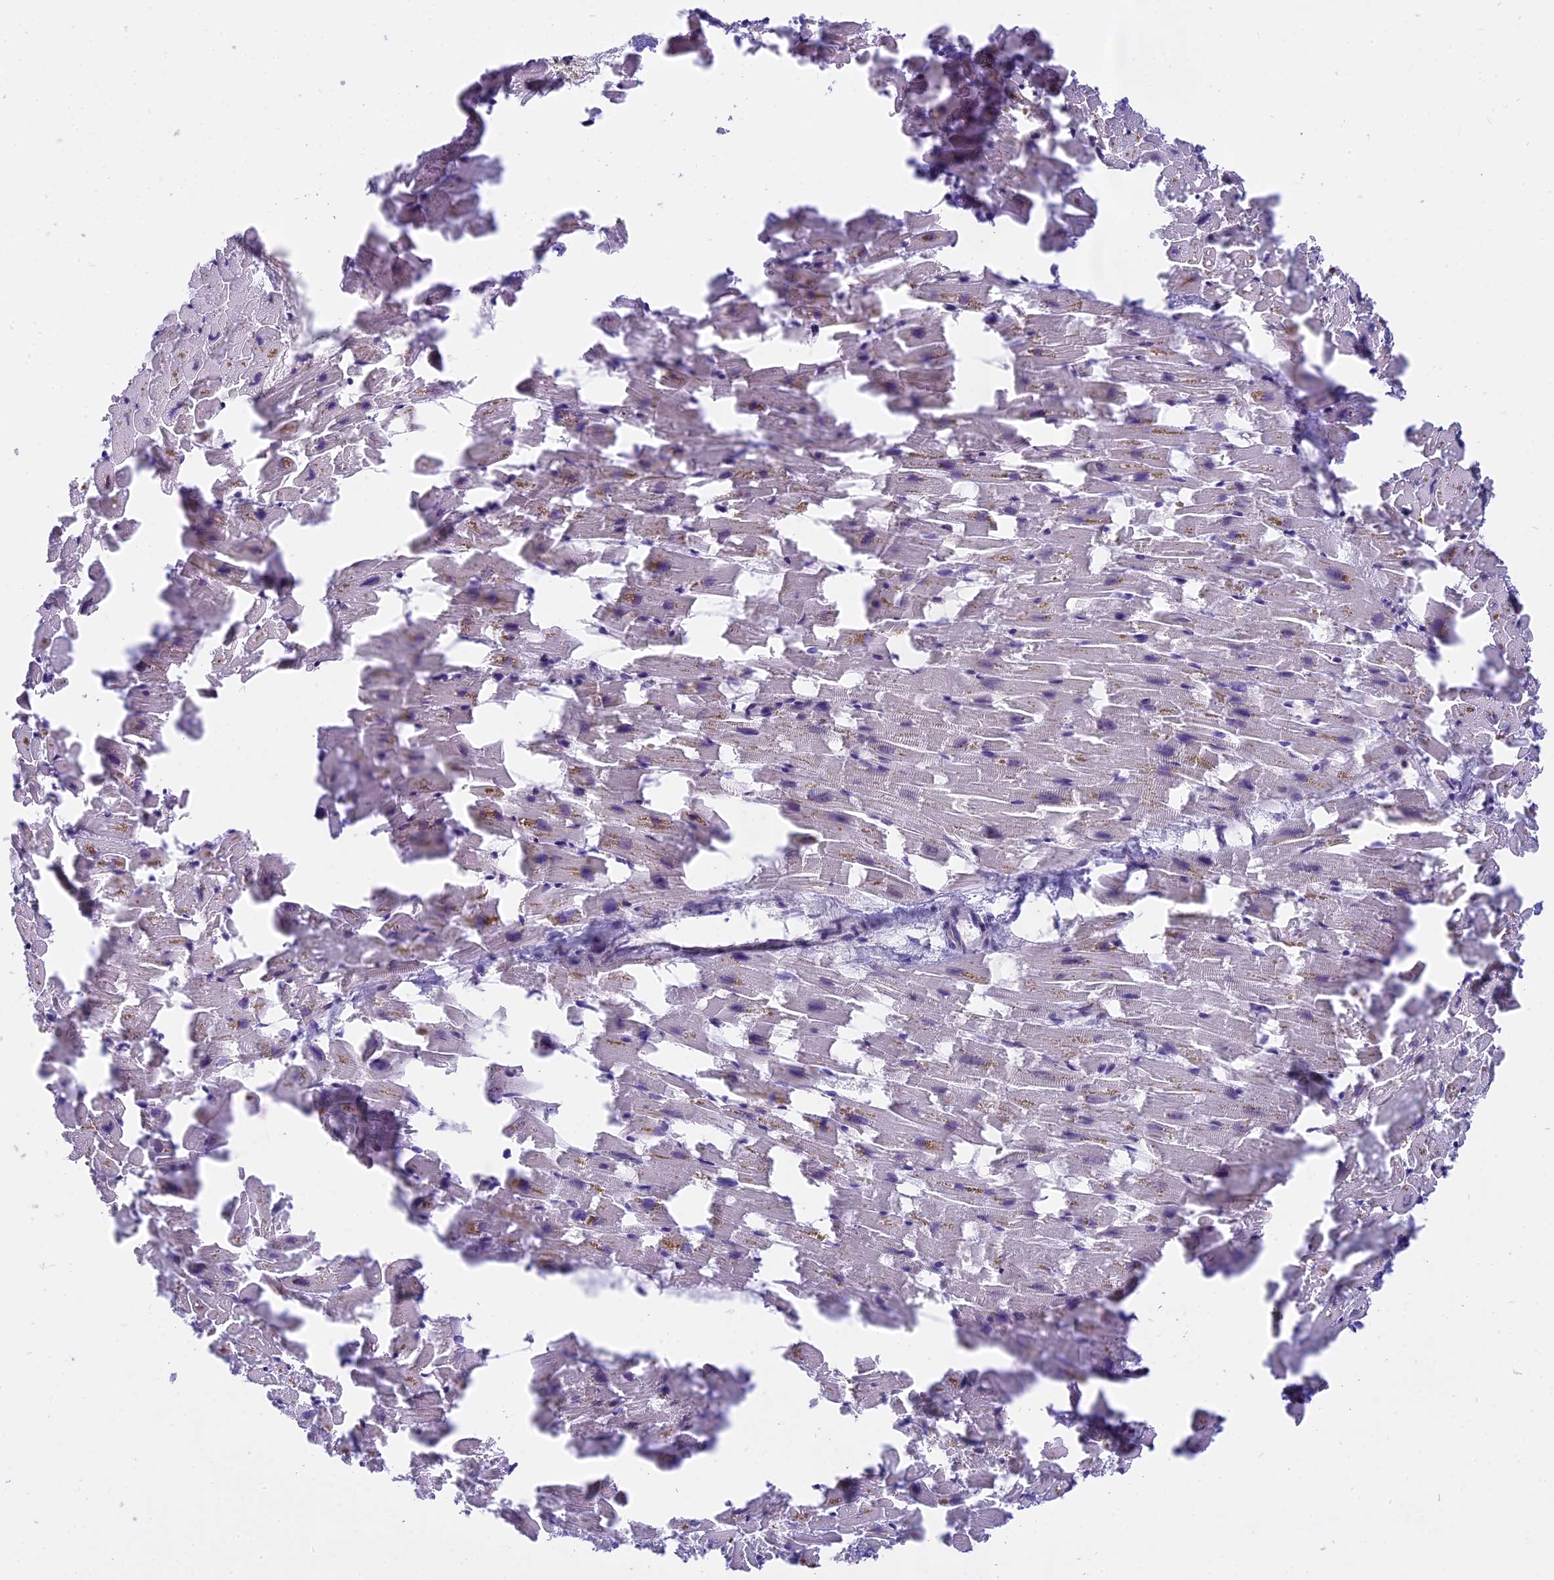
{"staining": {"intensity": "negative", "quantity": "none", "location": "none"}, "tissue": "heart muscle", "cell_type": "Cardiomyocytes", "image_type": "normal", "snomed": [{"axis": "morphology", "description": "Normal tissue, NOS"}, {"axis": "topography", "description": "Heart"}], "caption": "Immunohistochemistry micrograph of unremarkable heart muscle: human heart muscle stained with DAB (3,3'-diaminobenzidine) displays no significant protein staining in cardiomyocytes.", "gene": "TADA3", "patient": {"sex": "female", "age": 64}}